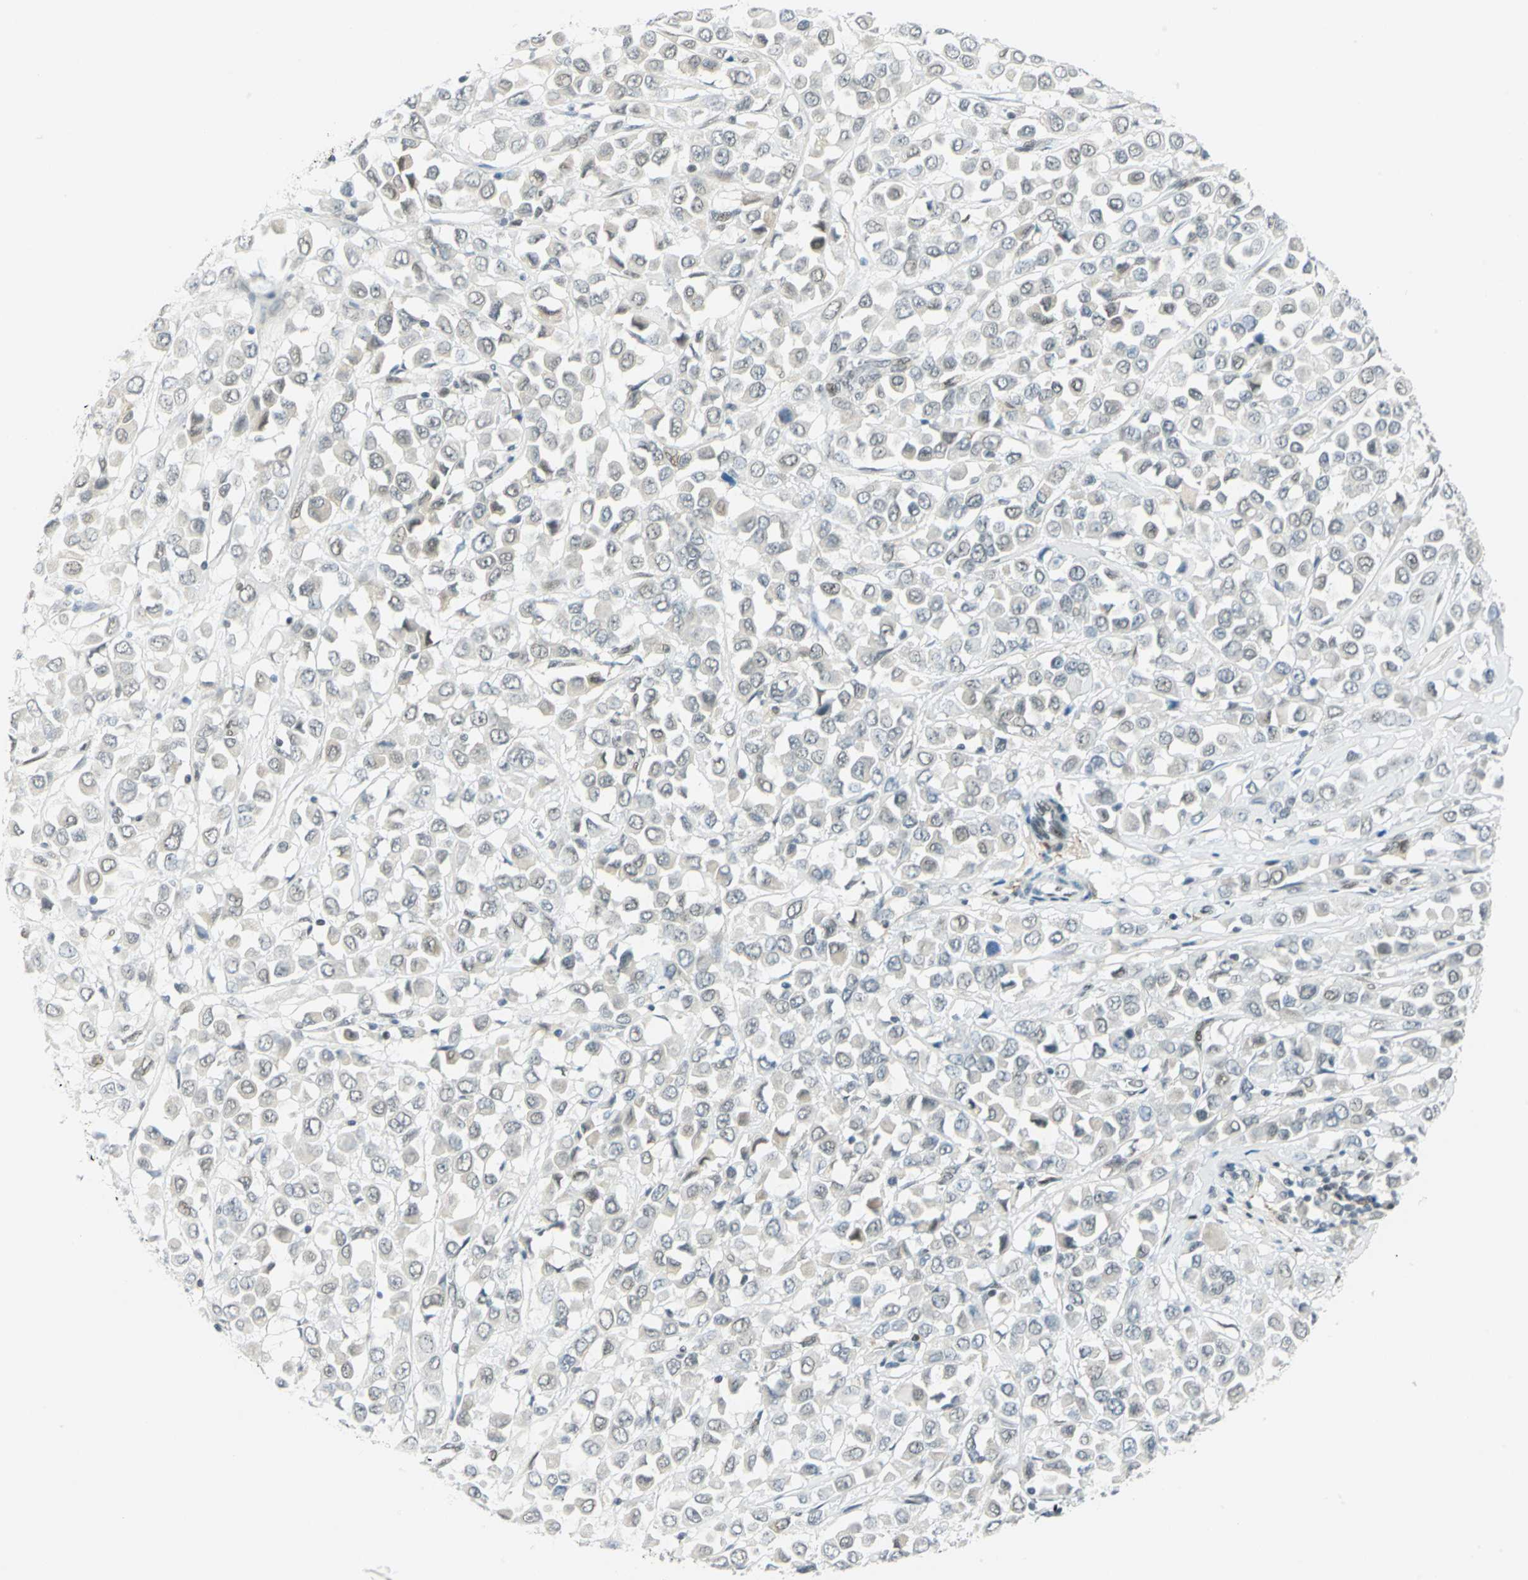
{"staining": {"intensity": "negative", "quantity": "none", "location": "none"}, "tissue": "breast cancer", "cell_type": "Tumor cells", "image_type": "cancer", "snomed": [{"axis": "morphology", "description": "Duct carcinoma"}, {"axis": "topography", "description": "Breast"}], "caption": "Immunohistochemistry of human breast cancer displays no expression in tumor cells.", "gene": "MTMR10", "patient": {"sex": "female", "age": 61}}